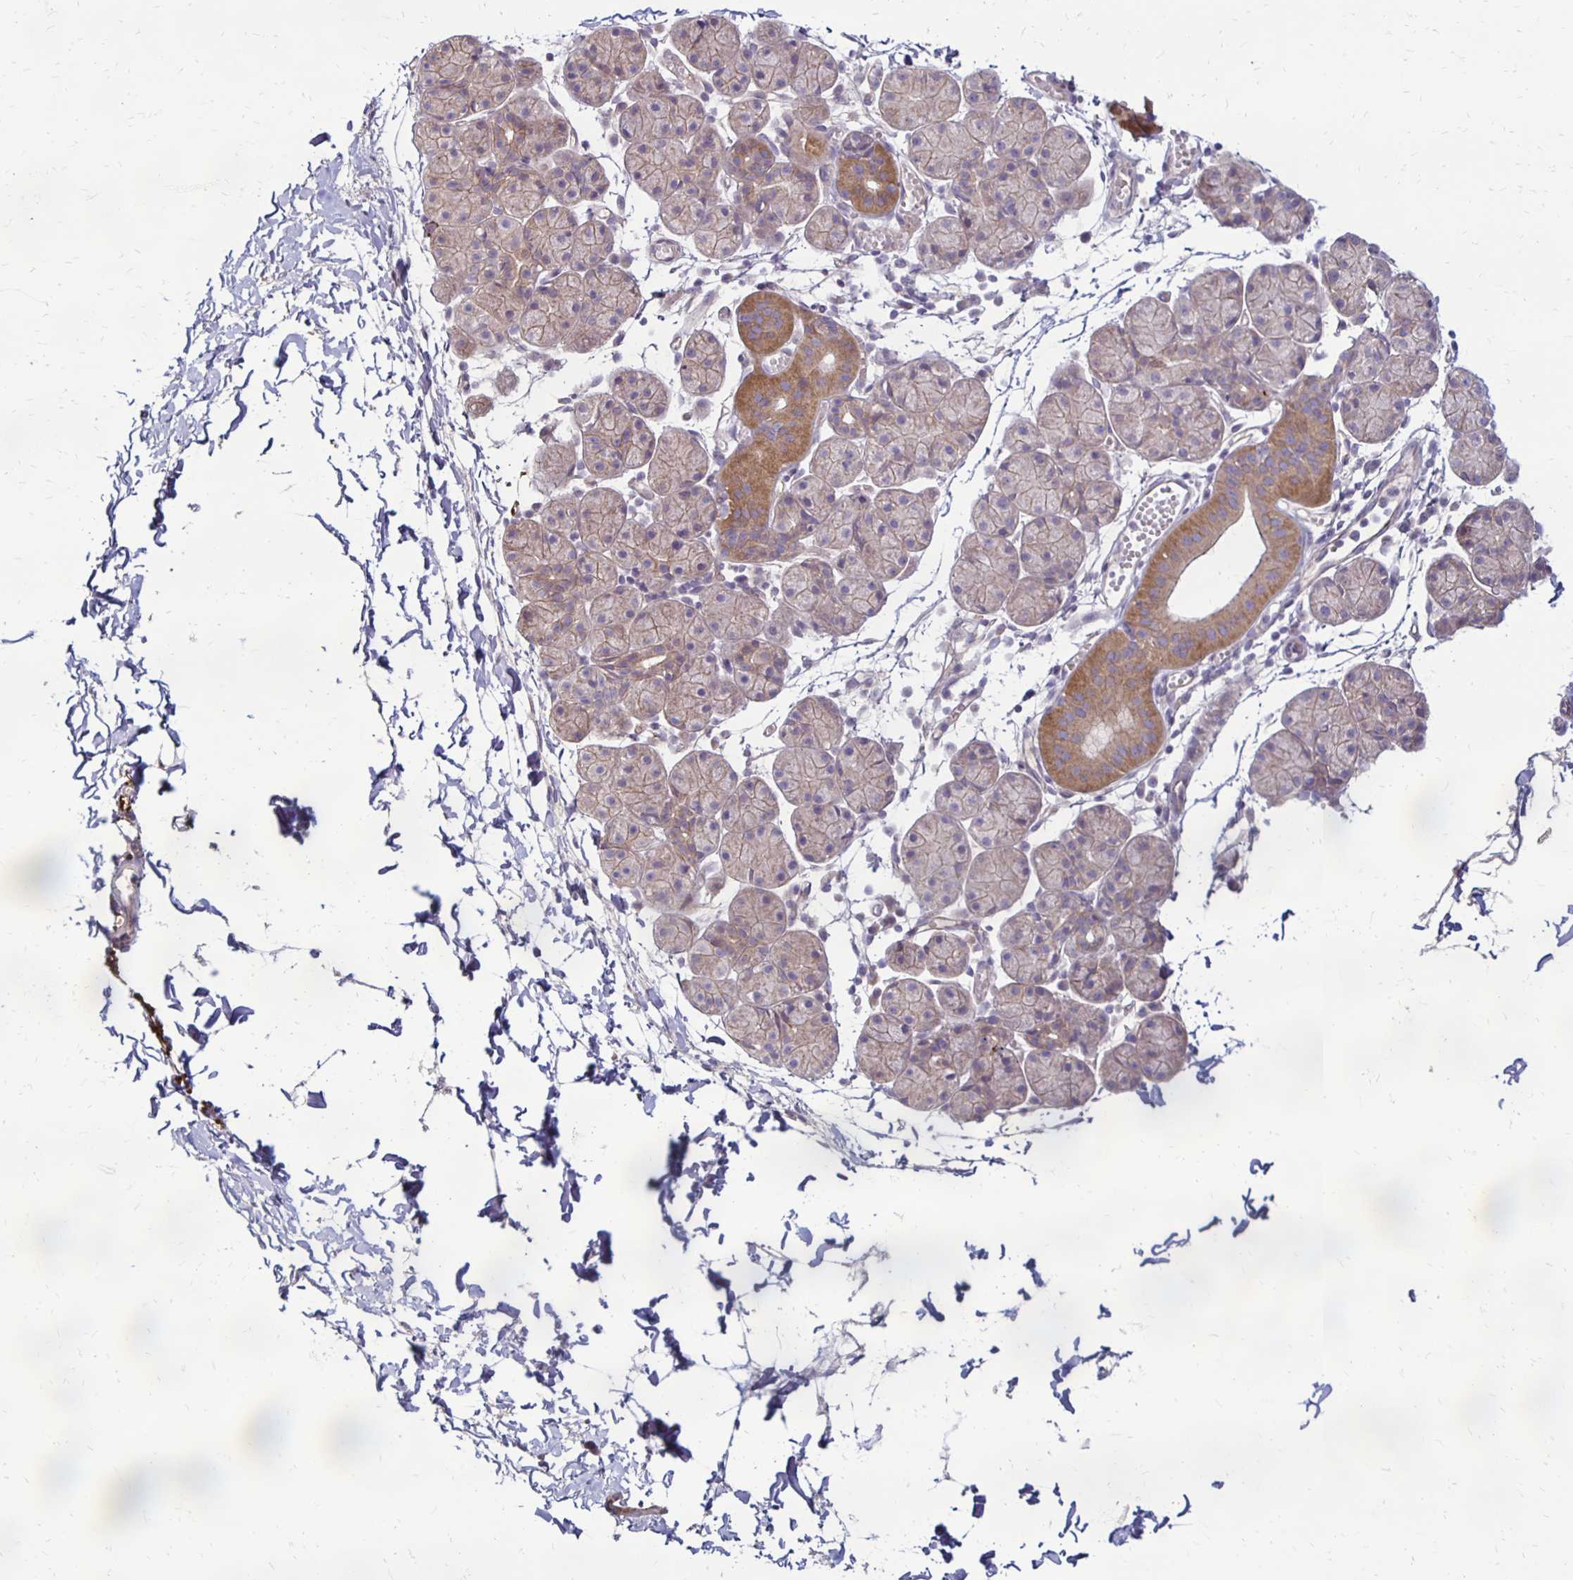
{"staining": {"intensity": "moderate", "quantity": "<25%", "location": "cytoplasmic/membranous"}, "tissue": "salivary gland", "cell_type": "Glandular cells", "image_type": "normal", "snomed": [{"axis": "morphology", "description": "Normal tissue, NOS"}, {"axis": "morphology", "description": "Inflammation, NOS"}, {"axis": "topography", "description": "Lymph node"}, {"axis": "topography", "description": "Salivary gland"}], "caption": "A low amount of moderate cytoplasmic/membranous positivity is appreciated in about <25% of glandular cells in normal salivary gland.", "gene": "KATNBL1", "patient": {"sex": "male", "age": 3}}